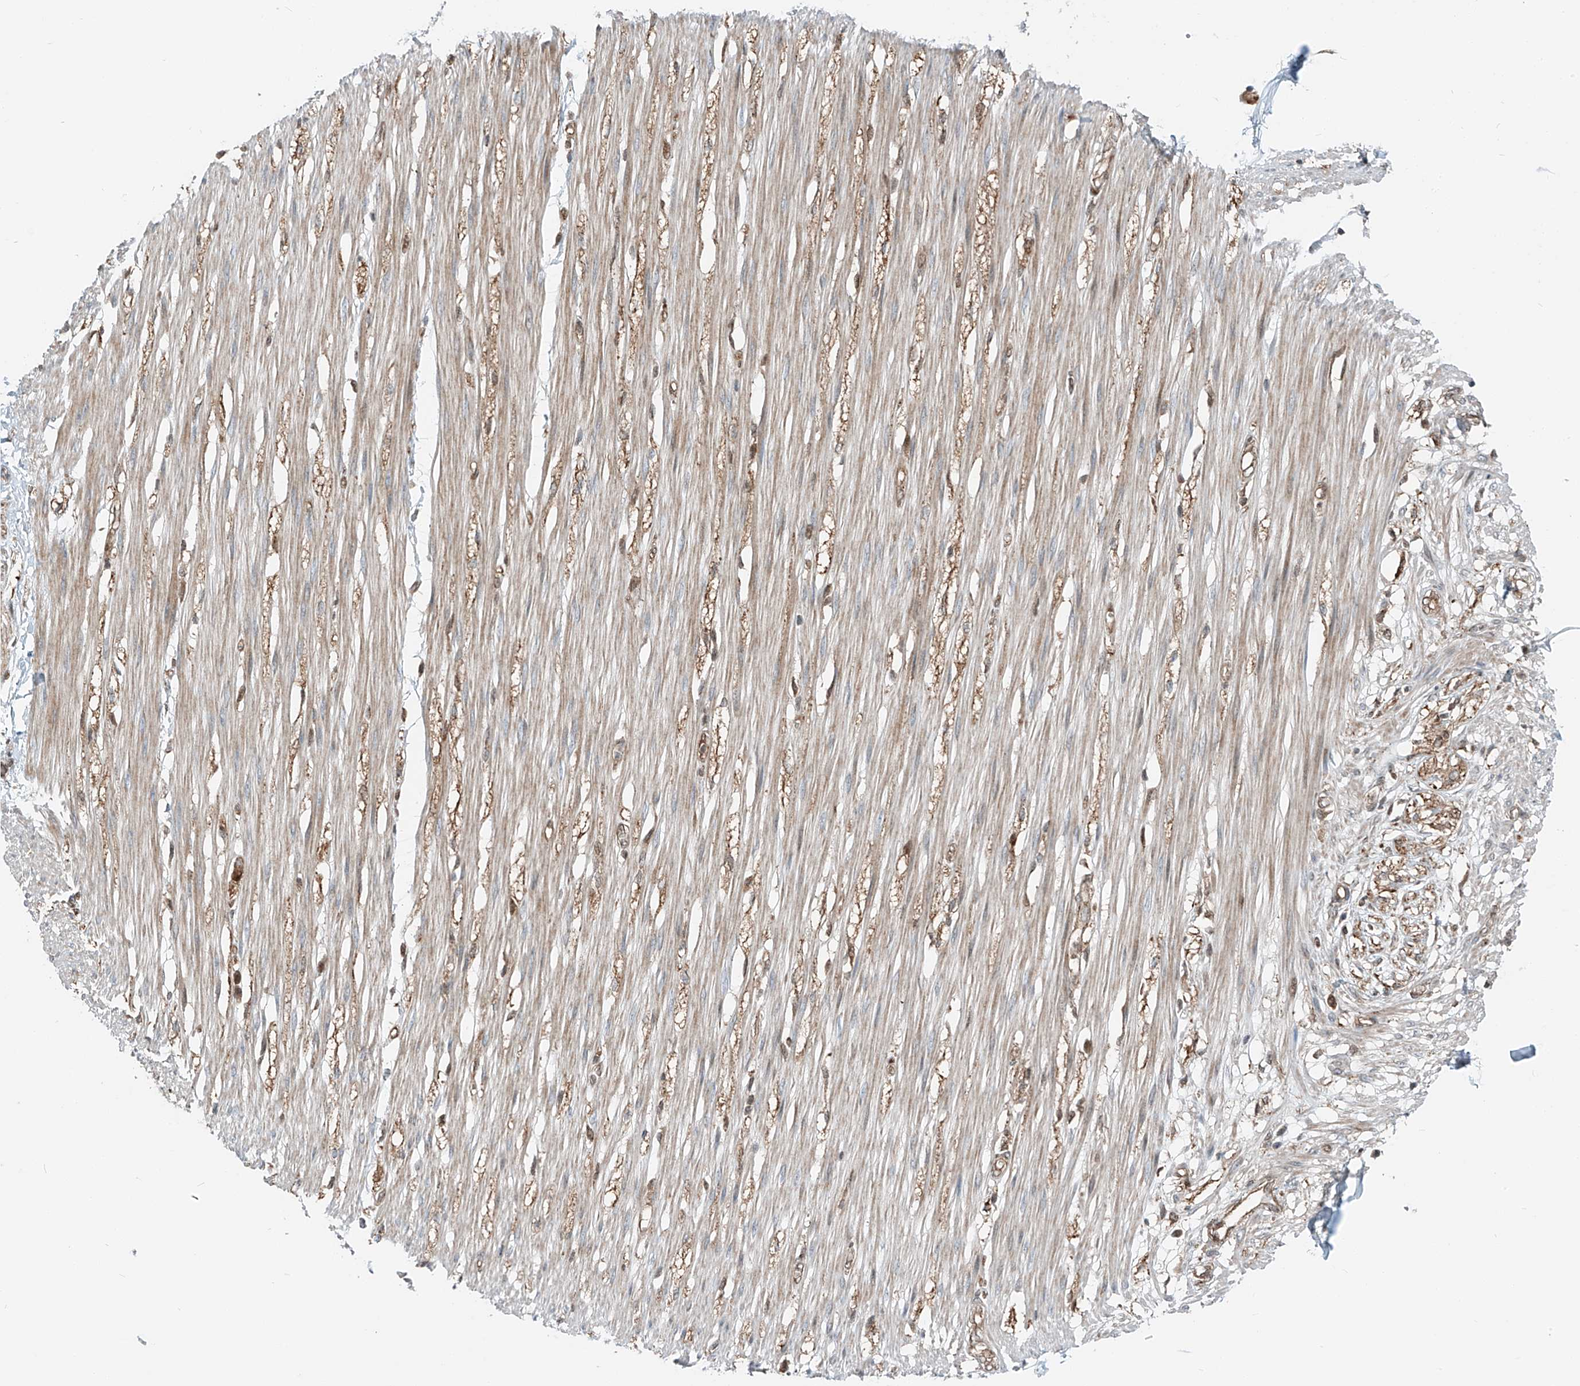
{"staining": {"intensity": "moderate", "quantity": ">75%", "location": "cytoplasmic/membranous"}, "tissue": "smooth muscle", "cell_type": "Smooth muscle cells", "image_type": "normal", "snomed": [{"axis": "morphology", "description": "Normal tissue, NOS"}, {"axis": "morphology", "description": "Adenocarcinoma, NOS"}, {"axis": "topography", "description": "Colon"}, {"axis": "topography", "description": "Peripheral nerve tissue"}], "caption": "This micrograph shows IHC staining of benign smooth muscle, with medium moderate cytoplasmic/membranous expression in approximately >75% of smooth muscle cells.", "gene": "USP48", "patient": {"sex": "male", "age": 14}}